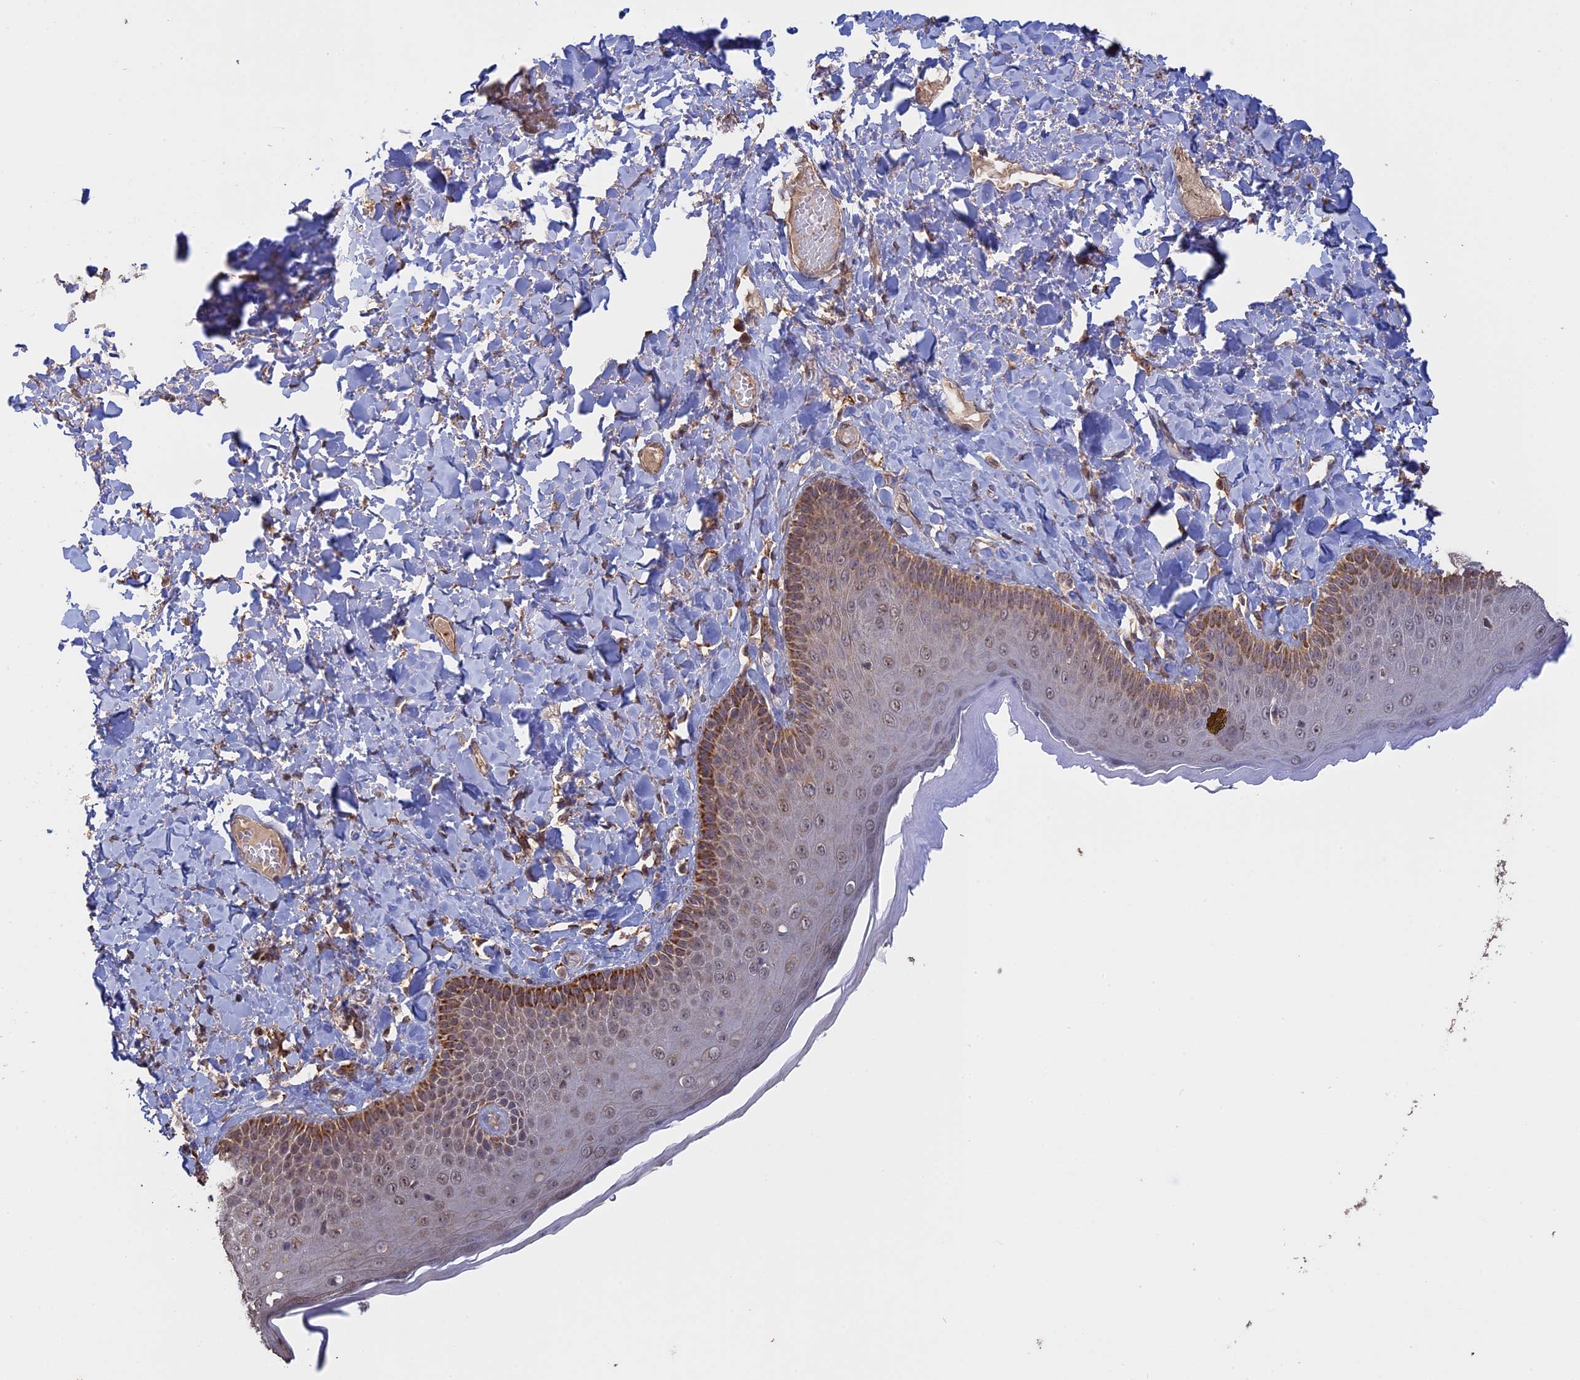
{"staining": {"intensity": "strong", "quantity": "<25%", "location": "cytoplasmic/membranous,nuclear"}, "tissue": "skin", "cell_type": "Epidermal cells", "image_type": "normal", "snomed": [{"axis": "morphology", "description": "Normal tissue, NOS"}, {"axis": "topography", "description": "Anal"}], "caption": "Human skin stained with a brown dye reveals strong cytoplasmic/membranous,nuclear positive expression in approximately <25% of epidermal cells.", "gene": "FAM210B", "patient": {"sex": "male", "age": 69}}